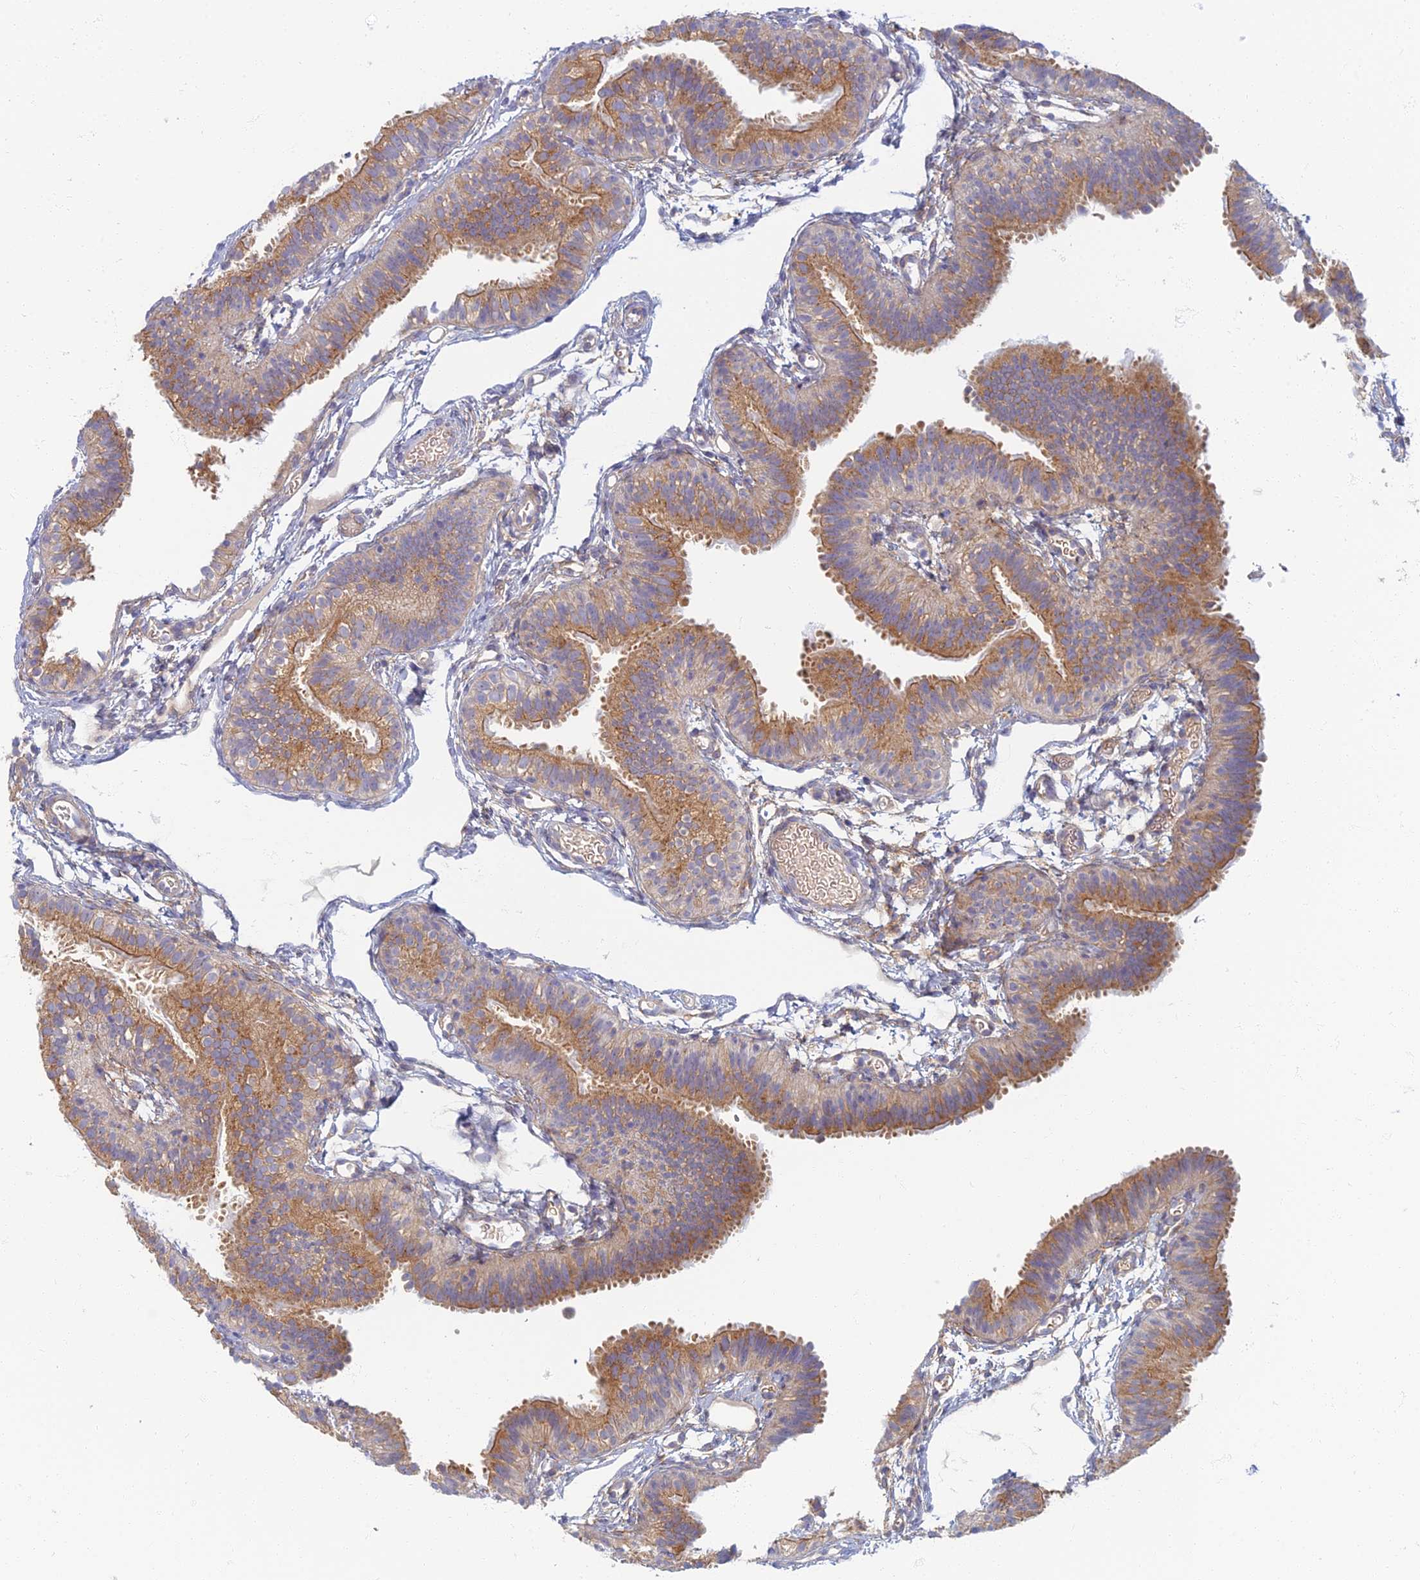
{"staining": {"intensity": "moderate", "quantity": ">75%", "location": "cytoplasmic/membranous"}, "tissue": "fallopian tube", "cell_type": "Glandular cells", "image_type": "normal", "snomed": [{"axis": "morphology", "description": "Normal tissue, NOS"}, {"axis": "topography", "description": "Fallopian tube"}], "caption": "Immunohistochemistry histopathology image of normal fallopian tube stained for a protein (brown), which demonstrates medium levels of moderate cytoplasmic/membranous positivity in approximately >75% of glandular cells.", "gene": "PROX2", "patient": {"sex": "female", "age": 35}}